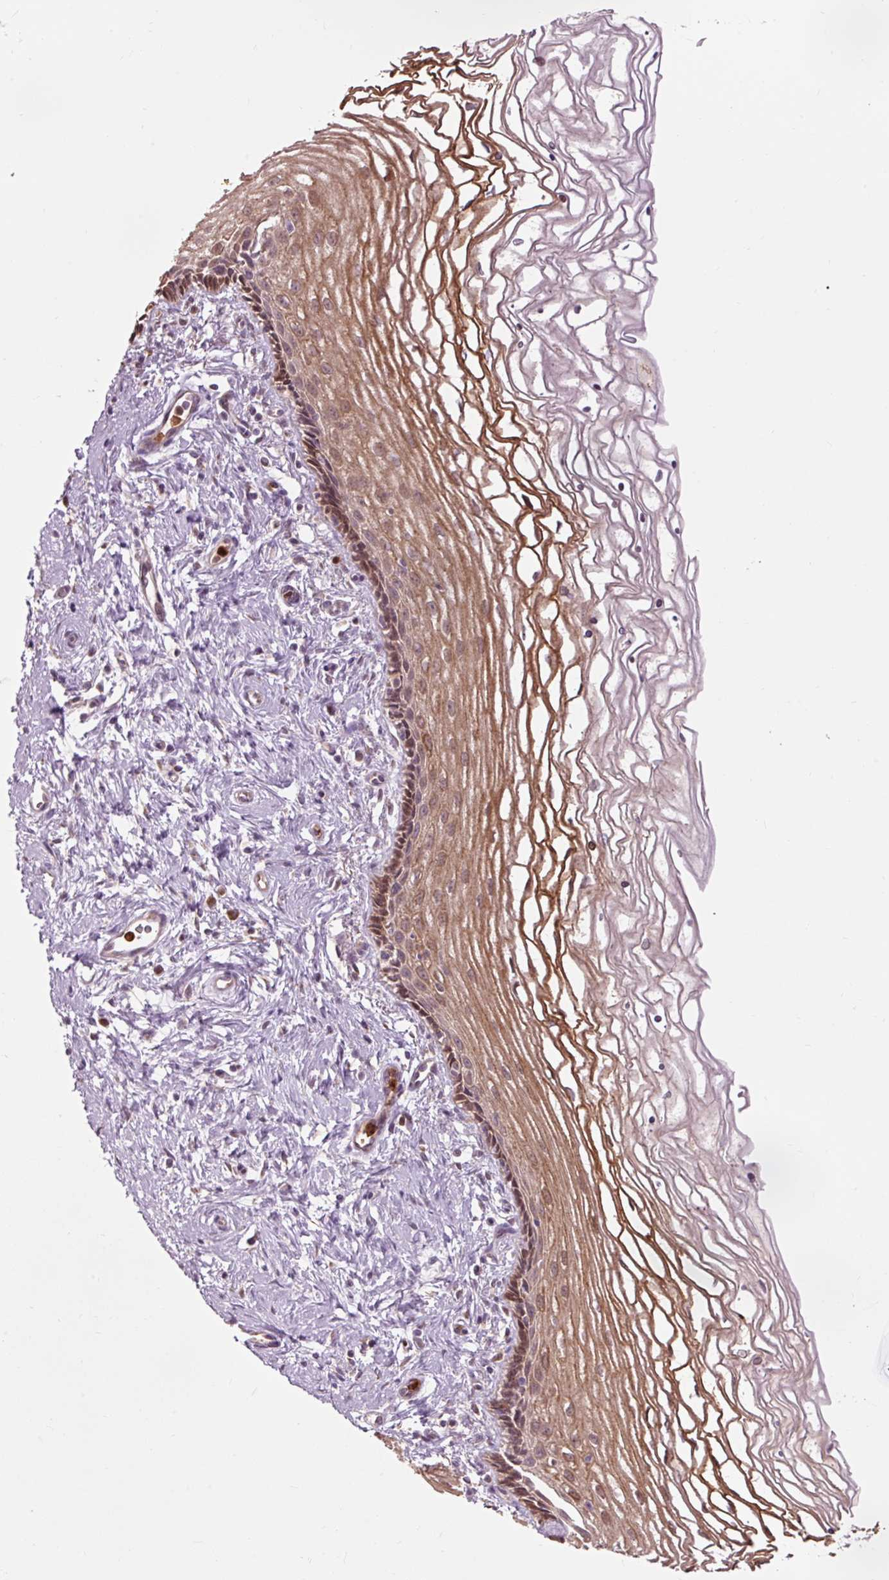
{"staining": {"intensity": "strong", "quantity": ">75%", "location": "cytoplasmic/membranous"}, "tissue": "cervix", "cell_type": "Glandular cells", "image_type": "normal", "snomed": [{"axis": "morphology", "description": "Normal tissue, NOS"}, {"axis": "topography", "description": "Cervix"}], "caption": "Immunohistochemical staining of normal cervix displays >75% levels of strong cytoplasmic/membranous protein expression in about >75% of glandular cells.", "gene": "PRDX5", "patient": {"sex": "female", "age": 47}}